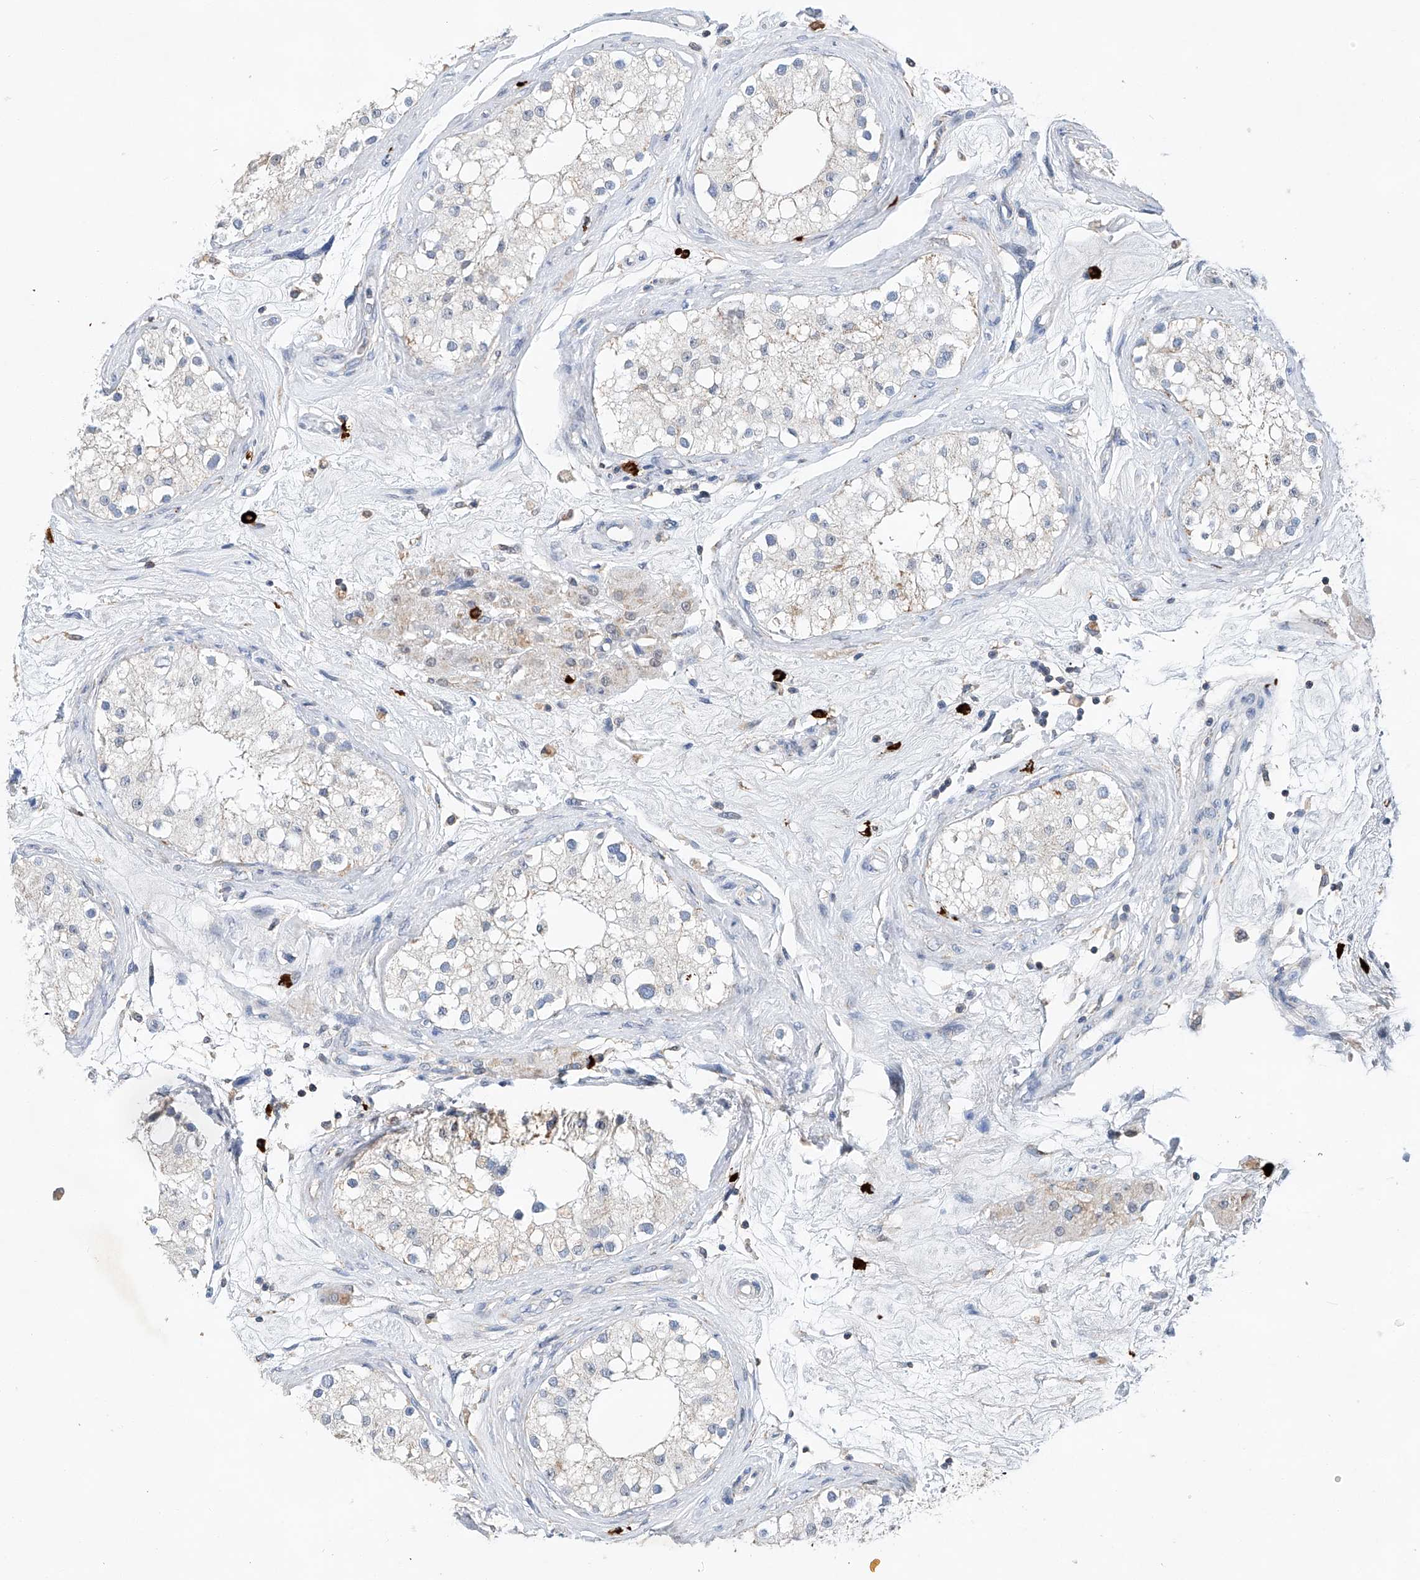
{"staining": {"intensity": "weak", "quantity": "<25%", "location": "cytoplasmic/membranous,nuclear"}, "tissue": "testis", "cell_type": "Cells in seminiferous ducts", "image_type": "normal", "snomed": [{"axis": "morphology", "description": "Normal tissue, NOS"}, {"axis": "topography", "description": "Testis"}], "caption": "This is an immunohistochemistry photomicrograph of unremarkable testis. There is no expression in cells in seminiferous ducts.", "gene": "KLF15", "patient": {"sex": "male", "age": 84}}